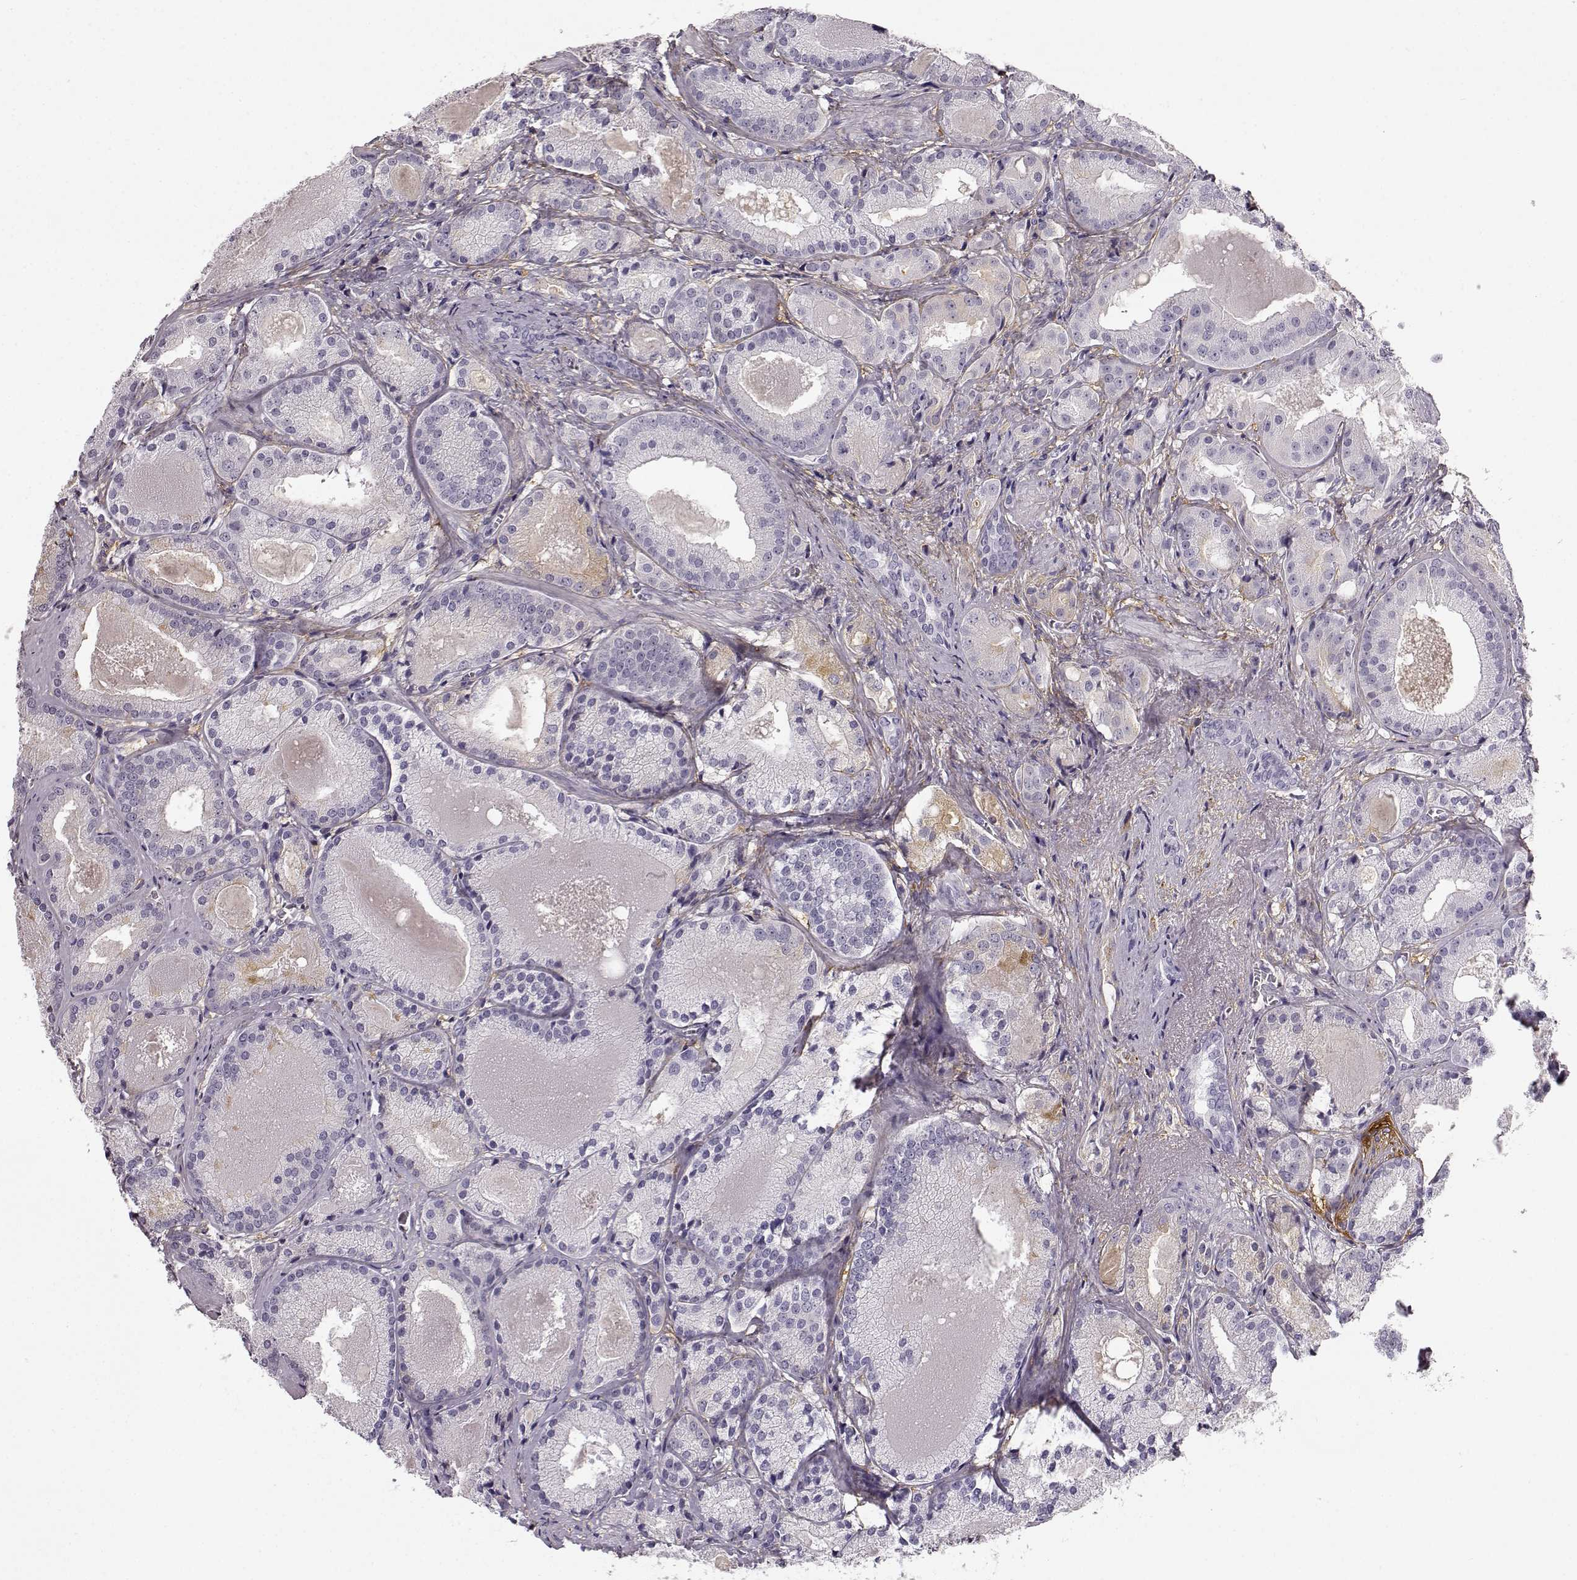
{"staining": {"intensity": "negative", "quantity": "none", "location": "none"}, "tissue": "prostate cancer", "cell_type": "Tumor cells", "image_type": "cancer", "snomed": [{"axis": "morphology", "description": "Adenocarcinoma, High grade"}, {"axis": "topography", "description": "Prostate"}], "caption": "Immunohistochemical staining of human prostate cancer (high-grade adenocarcinoma) demonstrates no significant staining in tumor cells. The staining is performed using DAB brown chromogen with nuclei counter-stained in using hematoxylin.", "gene": "TRIM69", "patient": {"sex": "male", "age": 66}}